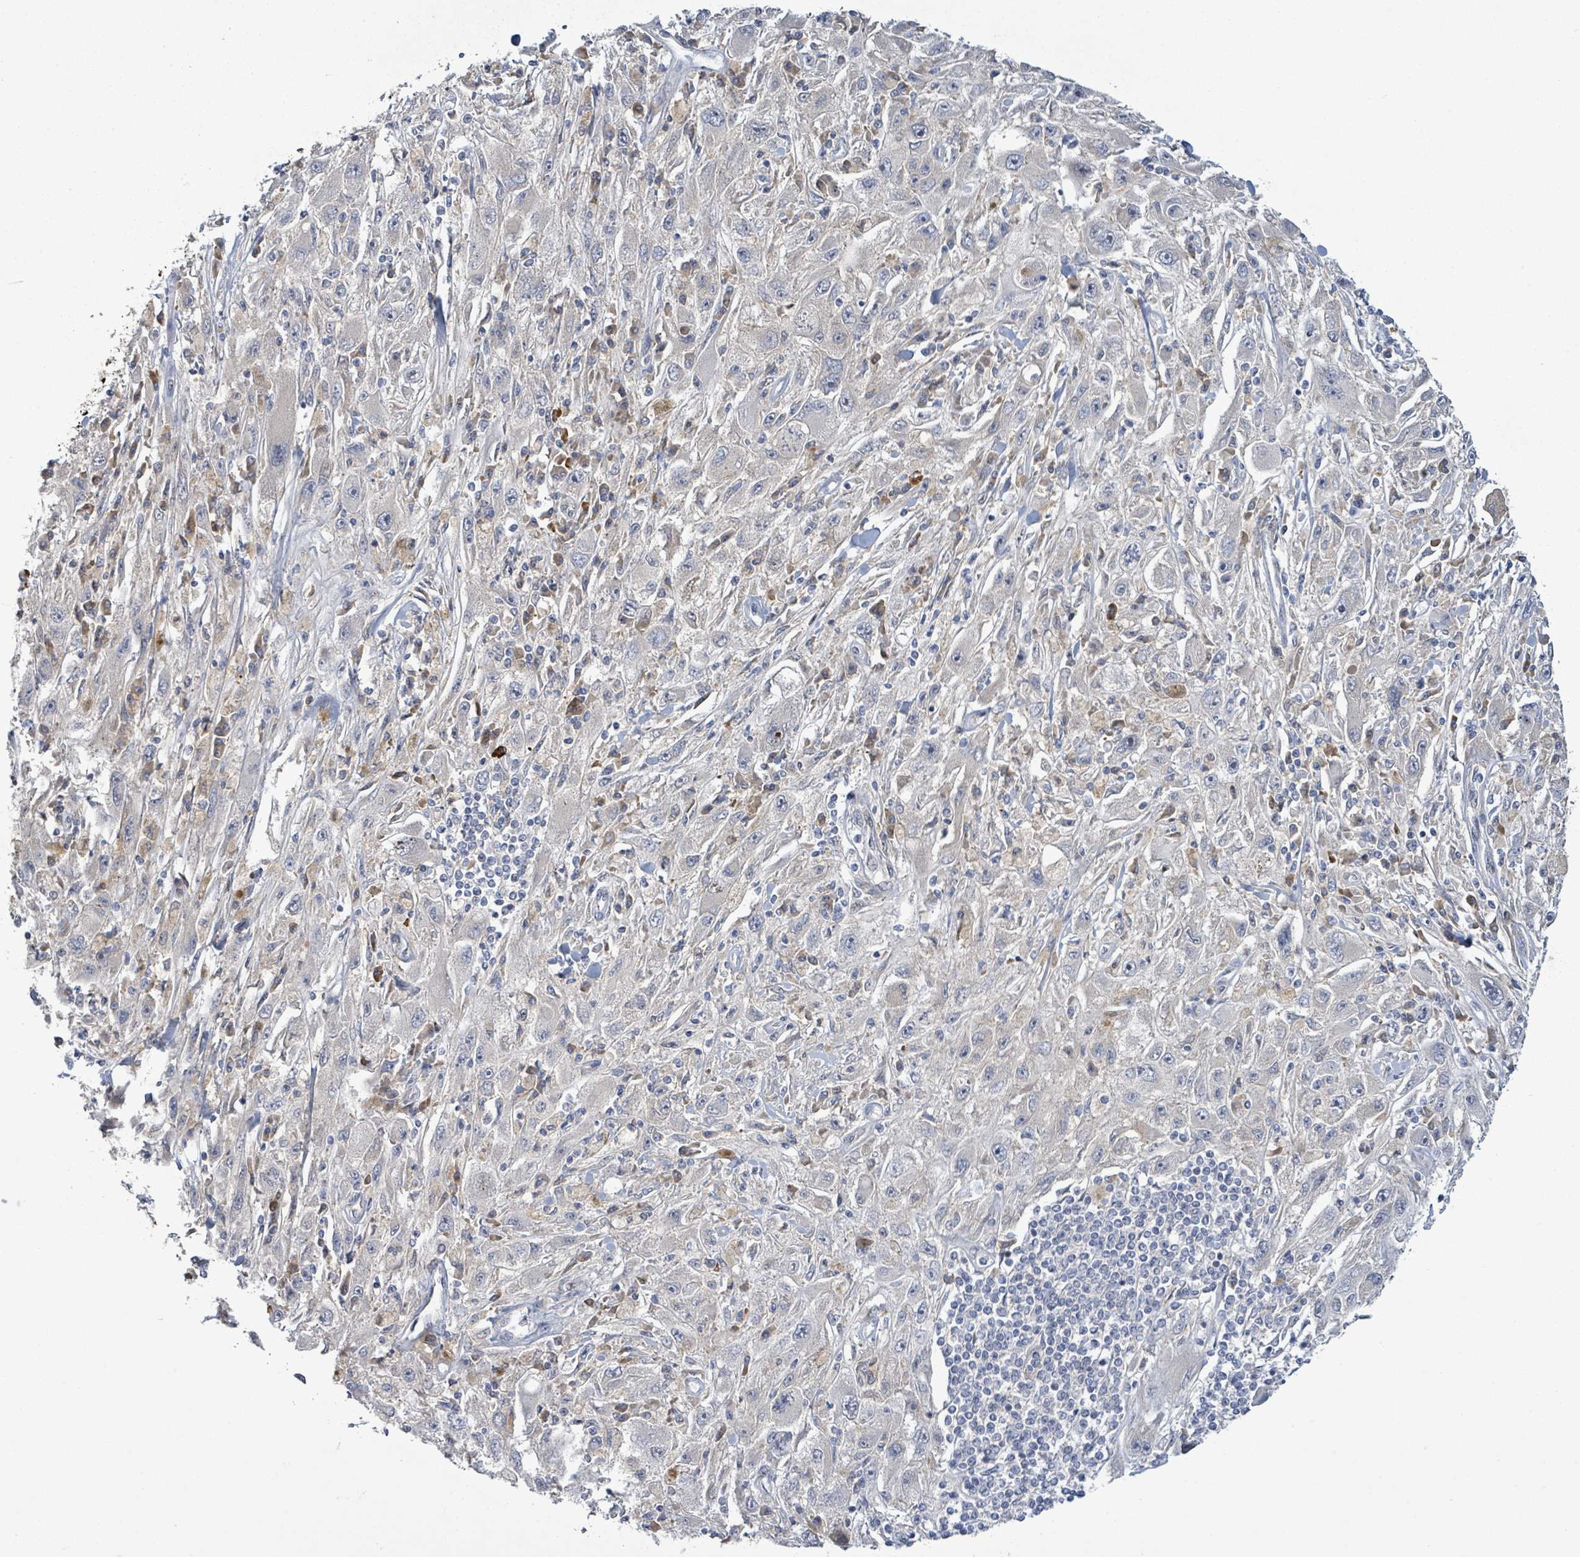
{"staining": {"intensity": "negative", "quantity": "none", "location": "none"}, "tissue": "melanoma", "cell_type": "Tumor cells", "image_type": "cancer", "snomed": [{"axis": "morphology", "description": "Malignant melanoma, Metastatic site"}, {"axis": "topography", "description": "Skin"}], "caption": "High magnification brightfield microscopy of melanoma stained with DAB (3,3'-diaminobenzidine) (brown) and counterstained with hematoxylin (blue): tumor cells show no significant positivity.", "gene": "SLIT3", "patient": {"sex": "male", "age": 53}}